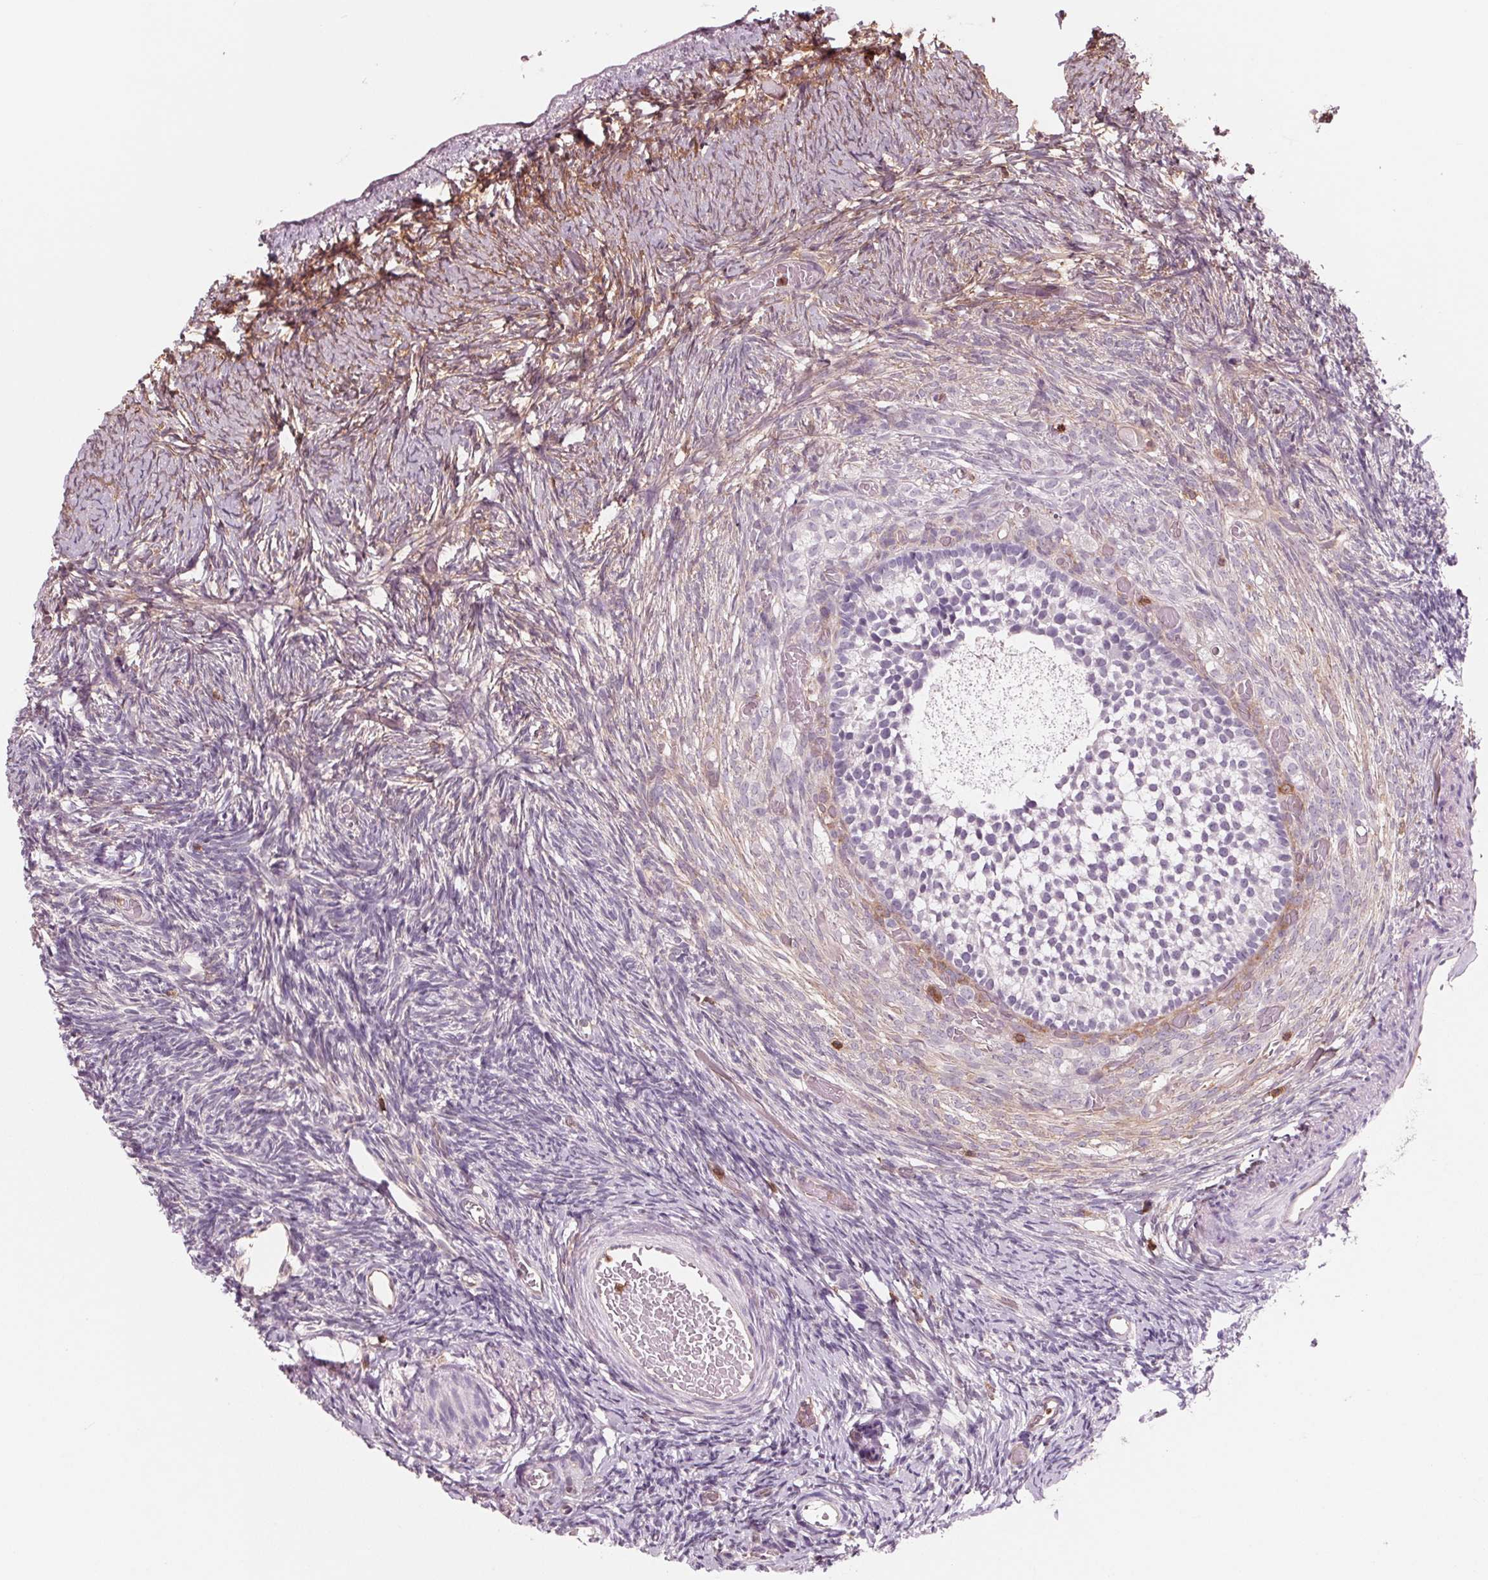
{"staining": {"intensity": "negative", "quantity": "none", "location": "none"}, "tissue": "ovary", "cell_type": "Follicle cells", "image_type": "normal", "snomed": [{"axis": "morphology", "description": "Normal tissue, NOS"}, {"axis": "topography", "description": "Ovary"}], "caption": "Ovary was stained to show a protein in brown. There is no significant staining in follicle cells. (Brightfield microscopy of DAB IHC at high magnification).", "gene": "ARHGAP25", "patient": {"sex": "female", "age": 39}}